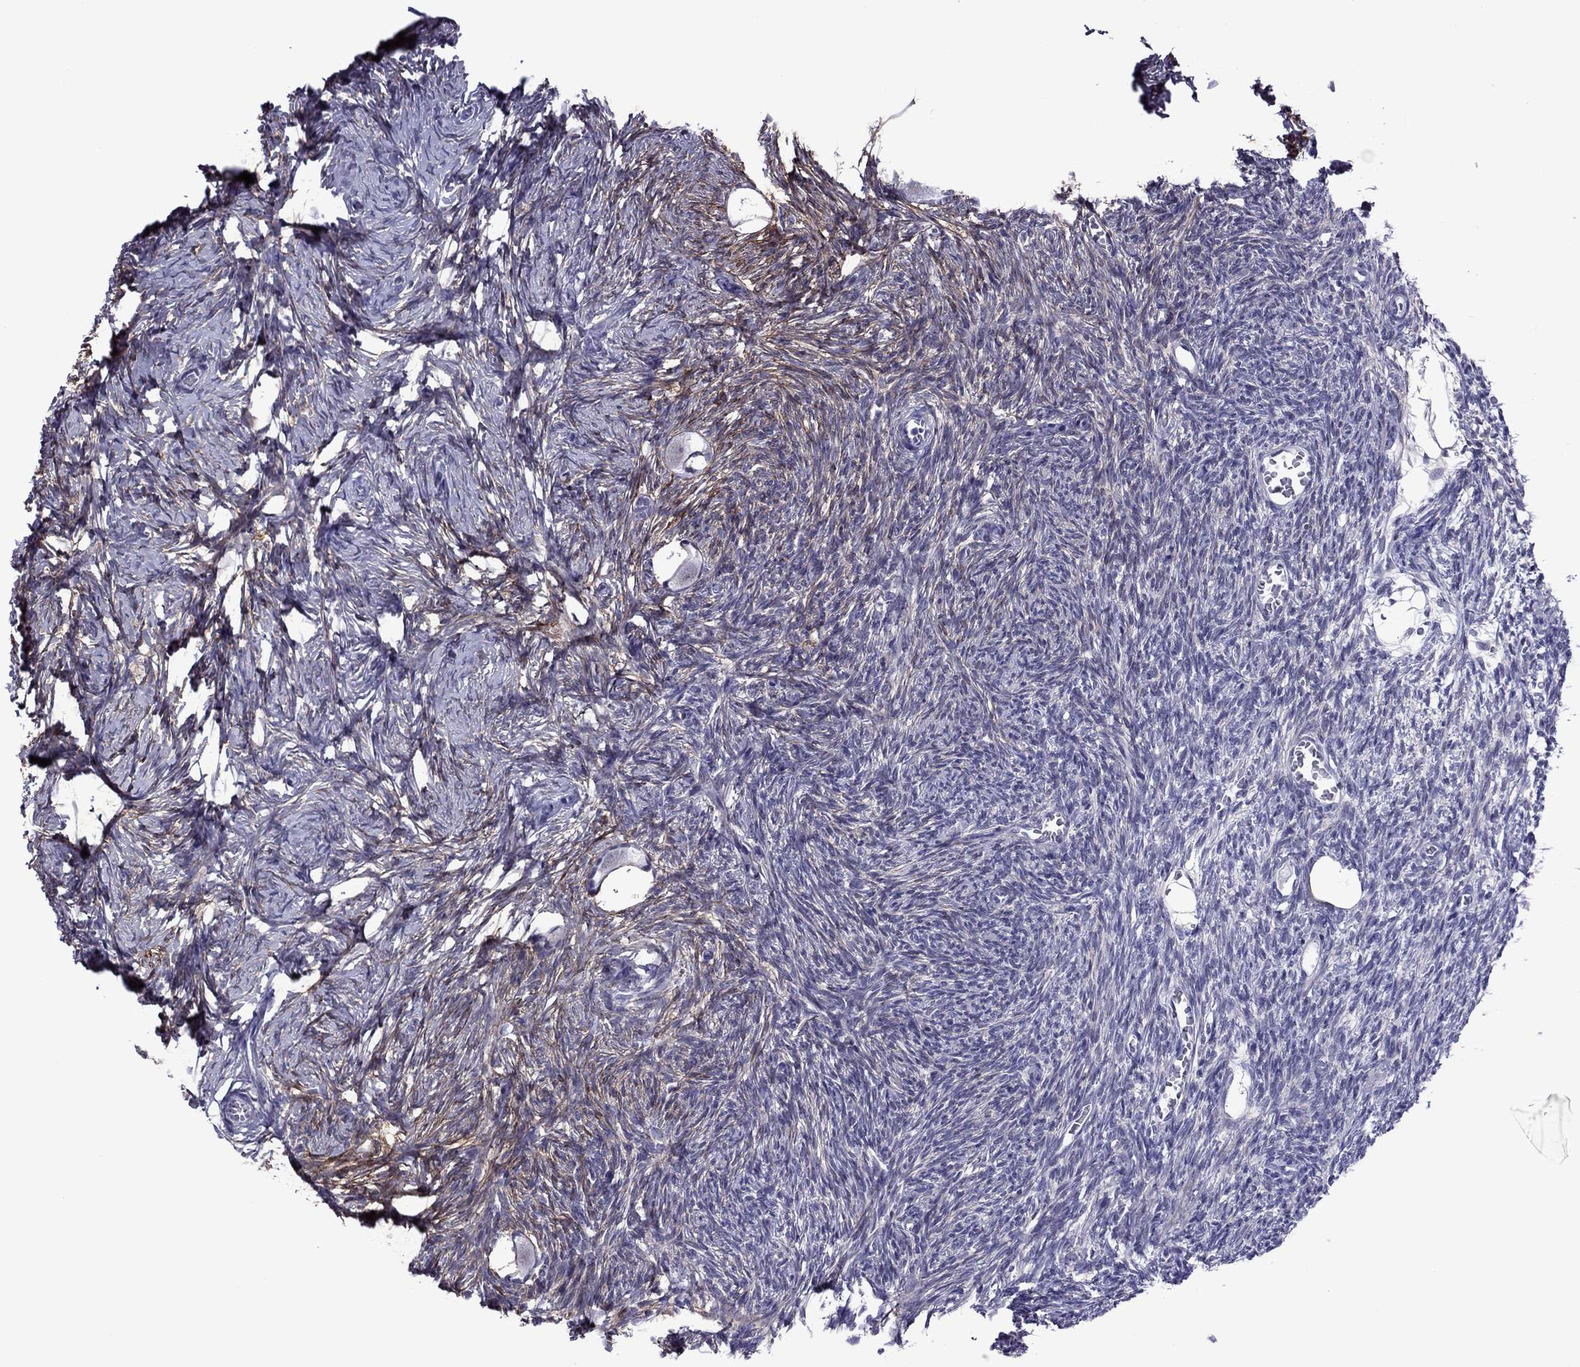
{"staining": {"intensity": "negative", "quantity": "none", "location": "none"}, "tissue": "ovary", "cell_type": "Follicle cells", "image_type": "normal", "snomed": [{"axis": "morphology", "description": "Normal tissue, NOS"}, {"axis": "topography", "description": "Ovary"}], "caption": "IHC of benign ovary demonstrates no expression in follicle cells.", "gene": "ZNF646", "patient": {"sex": "female", "age": 27}}